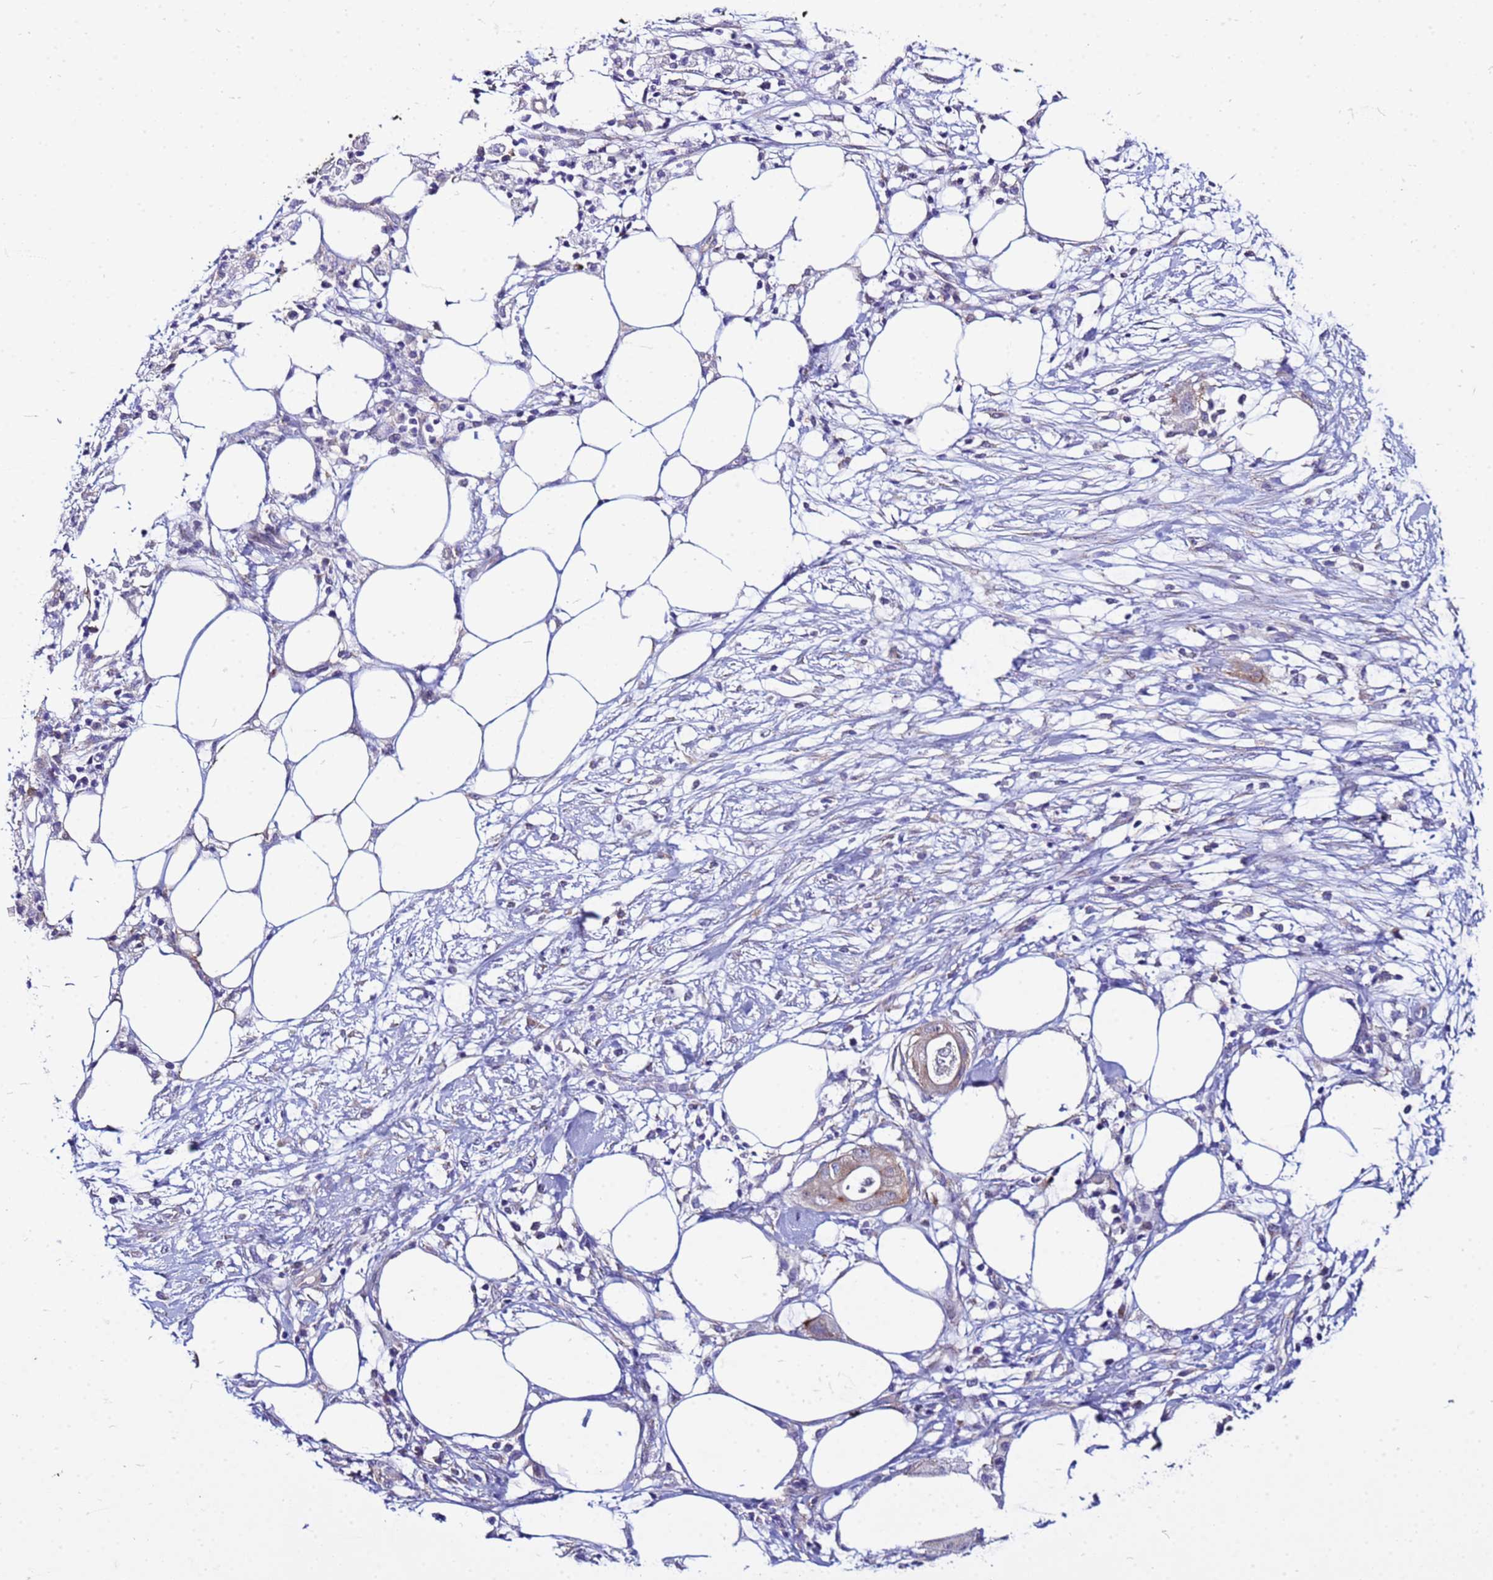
{"staining": {"intensity": "weak", "quantity": "25%-75%", "location": "cytoplasmic/membranous"}, "tissue": "pancreatic cancer", "cell_type": "Tumor cells", "image_type": "cancer", "snomed": [{"axis": "morphology", "description": "Adenocarcinoma, NOS"}, {"axis": "topography", "description": "Pancreas"}], "caption": "A low amount of weak cytoplasmic/membranous positivity is present in about 25%-75% of tumor cells in pancreatic adenocarcinoma tissue. (DAB (3,3'-diaminobenzidine) IHC with brightfield microscopy, high magnification).", "gene": "PKD1", "patient": {"sex": "male", "age": 68}}